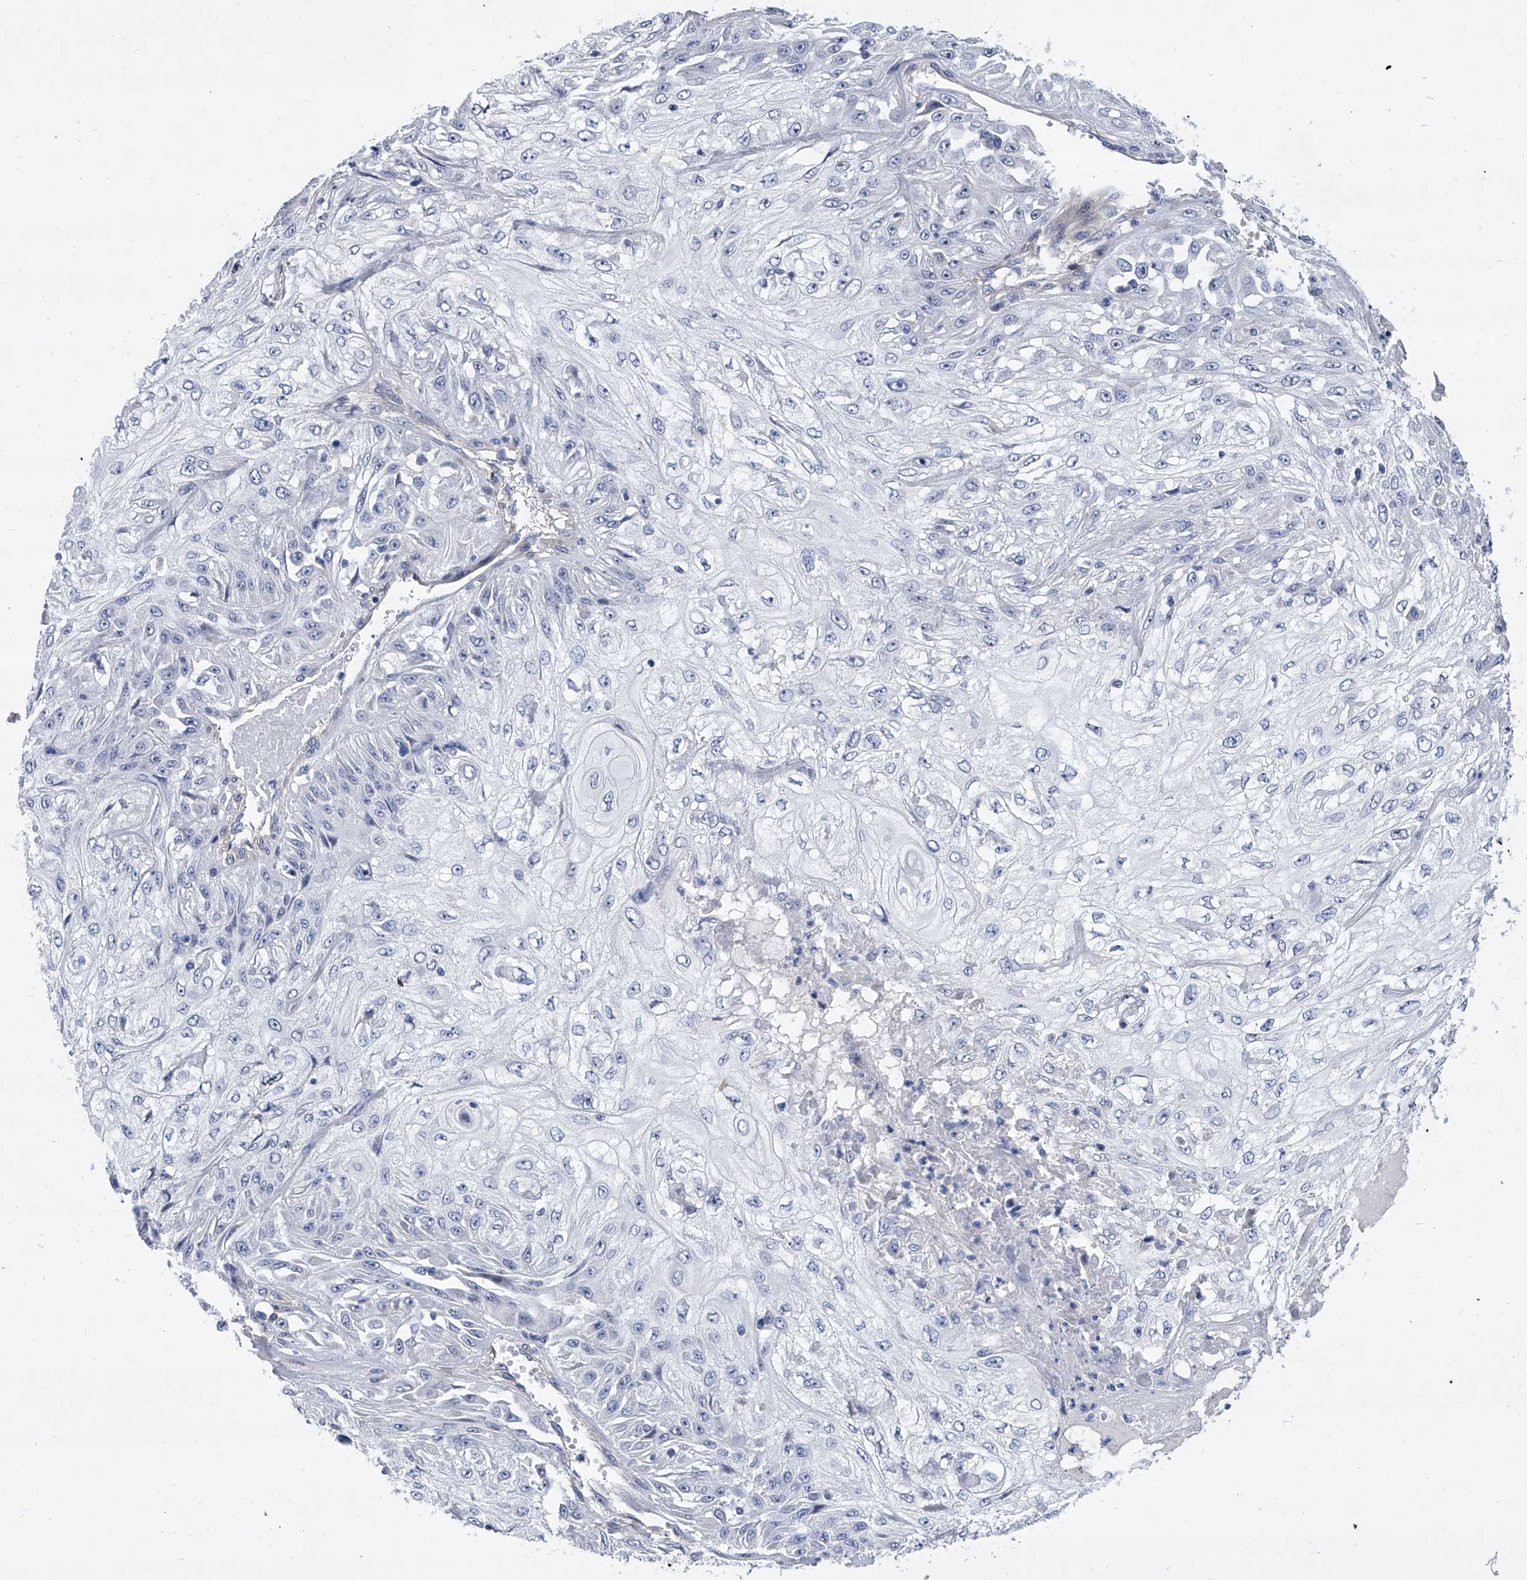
{"staining": {"intensity": "negative", "quantity": "none", "location": "none"}, "tissue": "skin cancer", "cell_type": "Tumor cells", "image_type": "cancer", "snomed": [{"axis": "morphology", "description": "Squamous cell carcinoma, NOS"}, {"axis": "morphology", "description": "Squamous cell carcinoma, metastatic, NOS"}, {"axis": "topography", "description": "Skin"}, {"axis": "topography", "description": "Lymph node"}], "caption": "High power microscopy micrograph of an immunohistochemistry (IHC) photomicrograph of skin cancer (metastatic squamous cell carcinoma), revealing no significant expression in tumor cells.", "gene": "ALG14", "patient": {"sex": "male", "age": 75}}